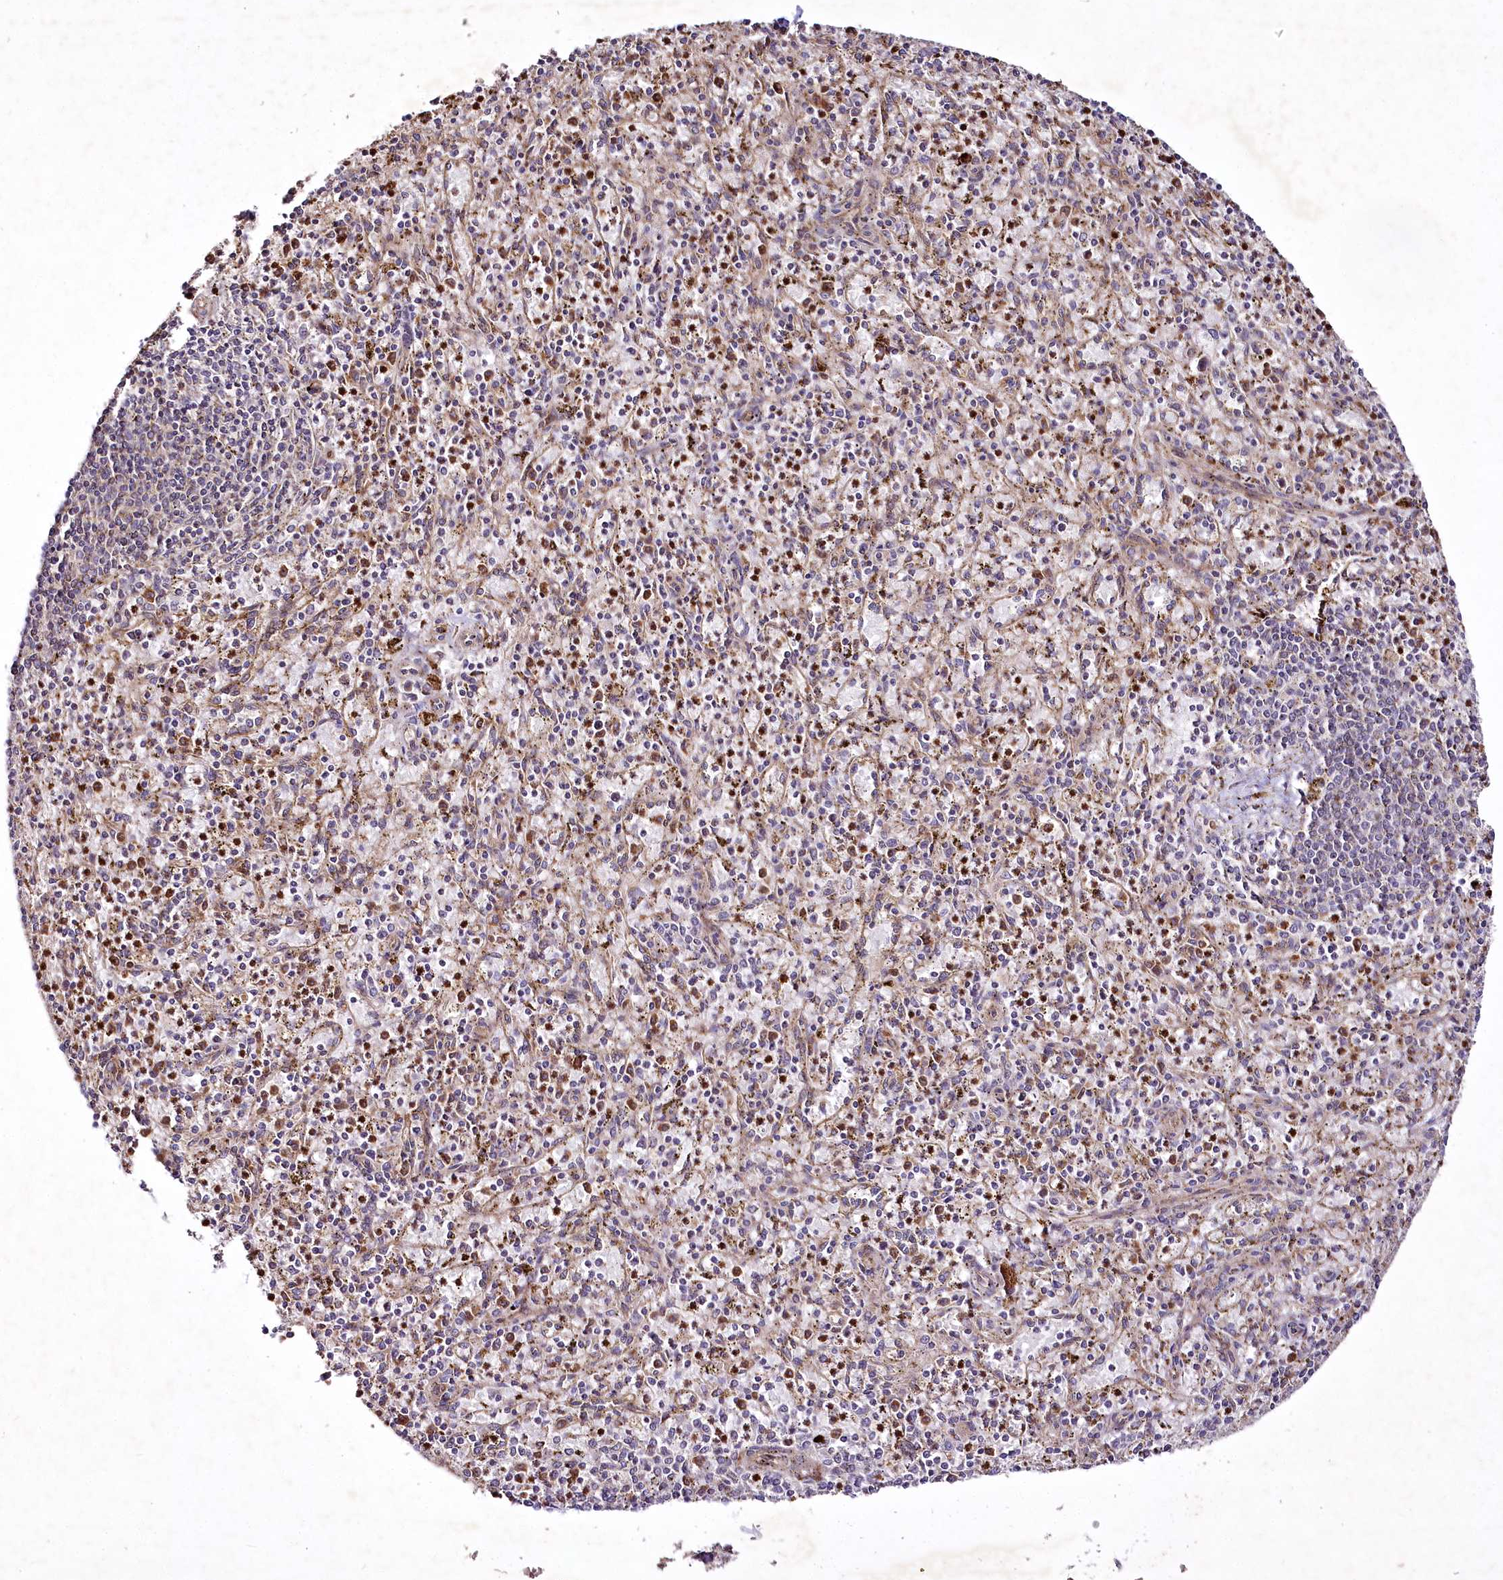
{"staining": {"intensity": "moderate", "quantity": "<25%", "location": "cytoplasmic/membranous"}, "tissue": "spleen", "cell_type": "Cells in red pulp", "image_type": "normal", "snomed": [{"axis": "morphology", "description": "Normal tissue, NOS"}, {"axis": "topography", "description": "Spleen"}], "caption": "Spleen was stained to show a protein in brown. There is low levels of moderate cytoplasmic/membranous staining in approximately <25% of cells in red pulp. (Brightfield microscopy of DAB IHC at high magnification).", "gene": "PSTK", "patient": {"sex": "male", "age": 72}}